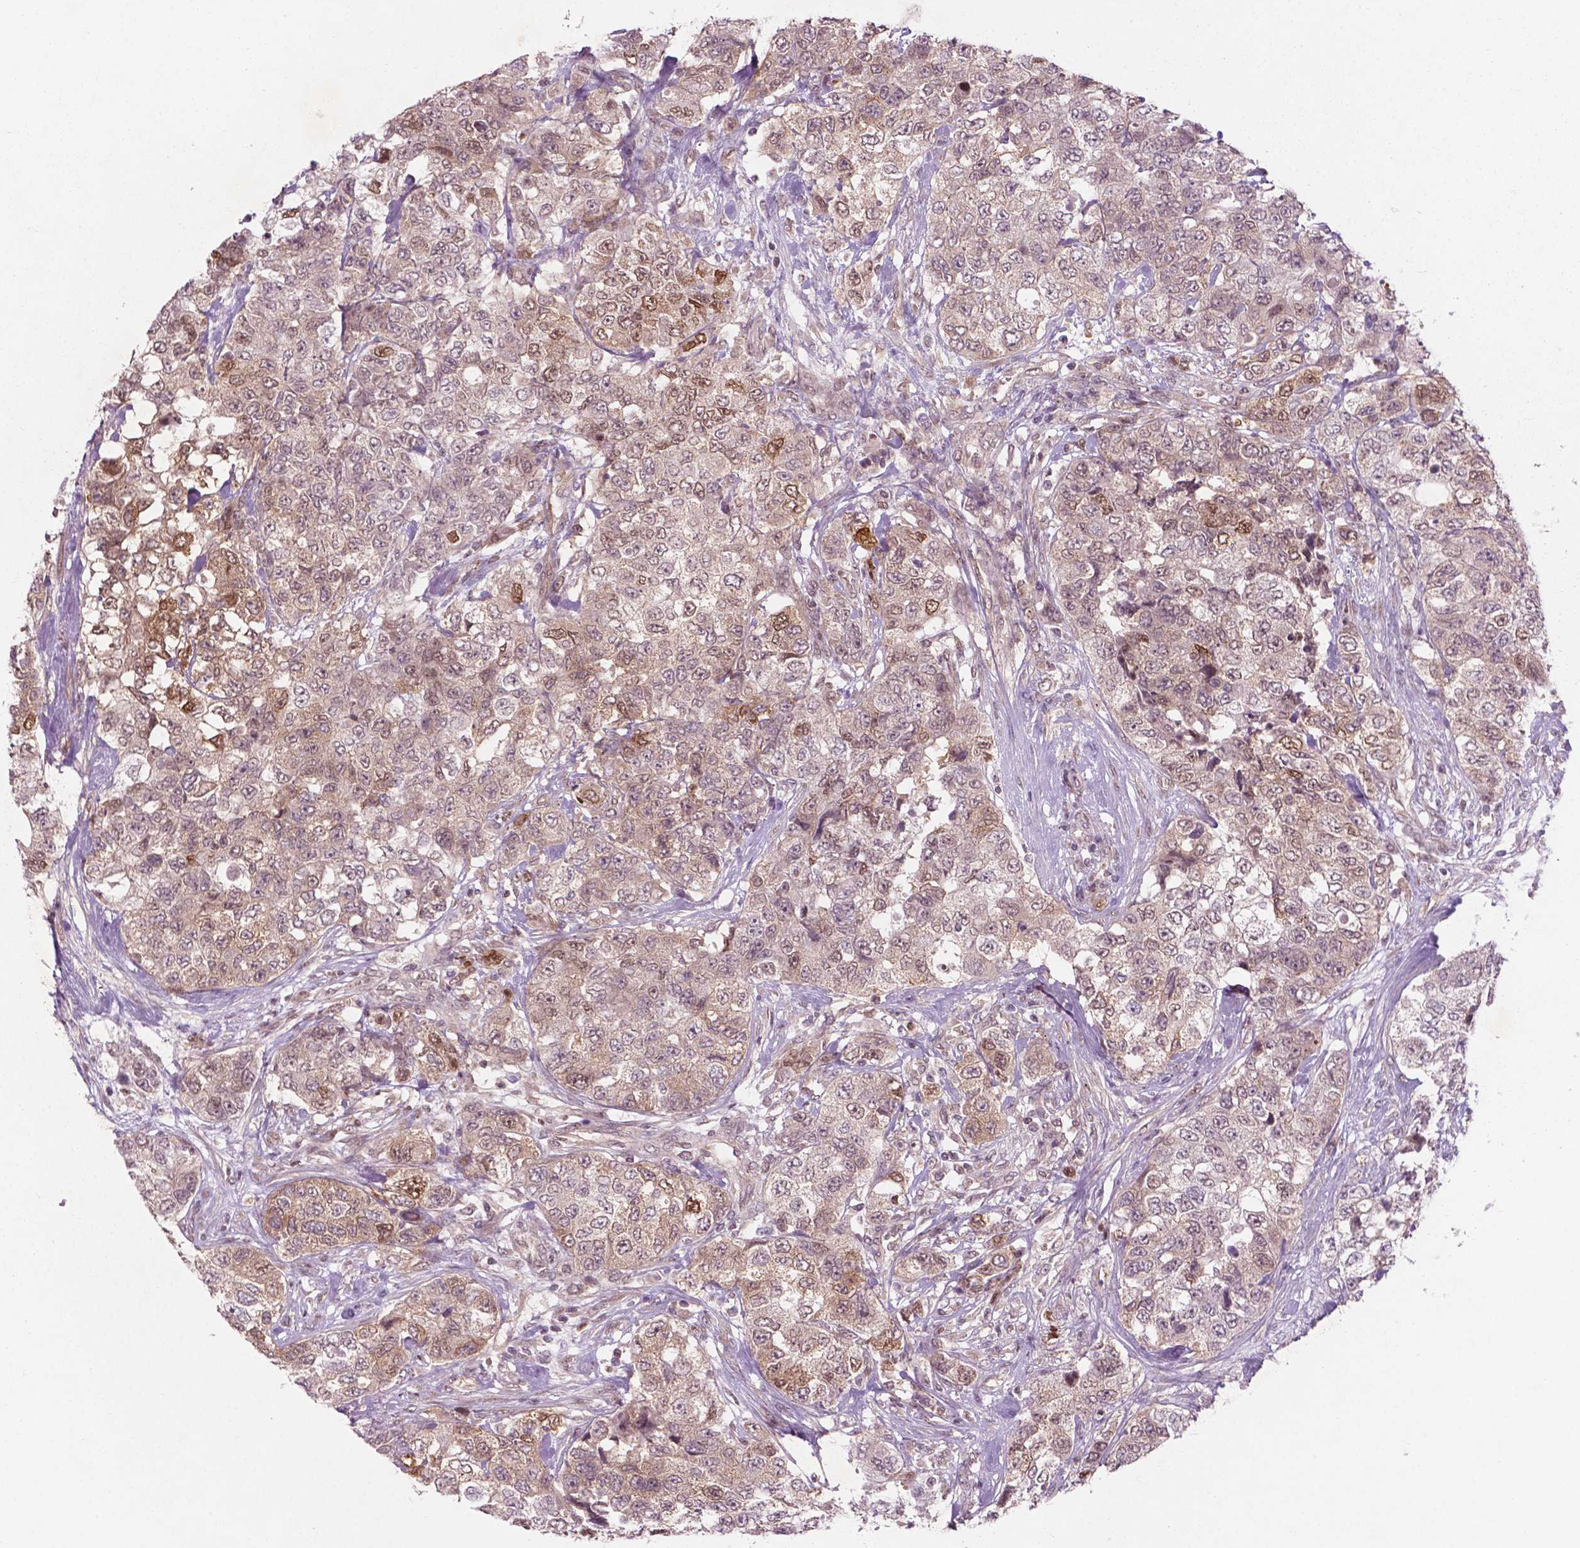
{"staining": {"intensity": "moderate", "quantity": ">75%", "location": "cytoplasmic/membranous,nuclear"}, "tissue": "urothelial cancer", "cell_type": "Tumor cells", "image_type": "cancer", "snomed": [{"axis": "morphology", "description": "Urothelial carcinoma, High grade"}, {"axis": "topography", "description": "Urinary bladder"}], "caption": "Immunohistochemical staining of human urothelial carcinoma (high-grade) exhibits moderate cytoplasmic/membranous and nuclear protein staining in about >75% of tumor cells.", "gene": "NFAT5", "patient": {"sex": "female", "age": 78}}